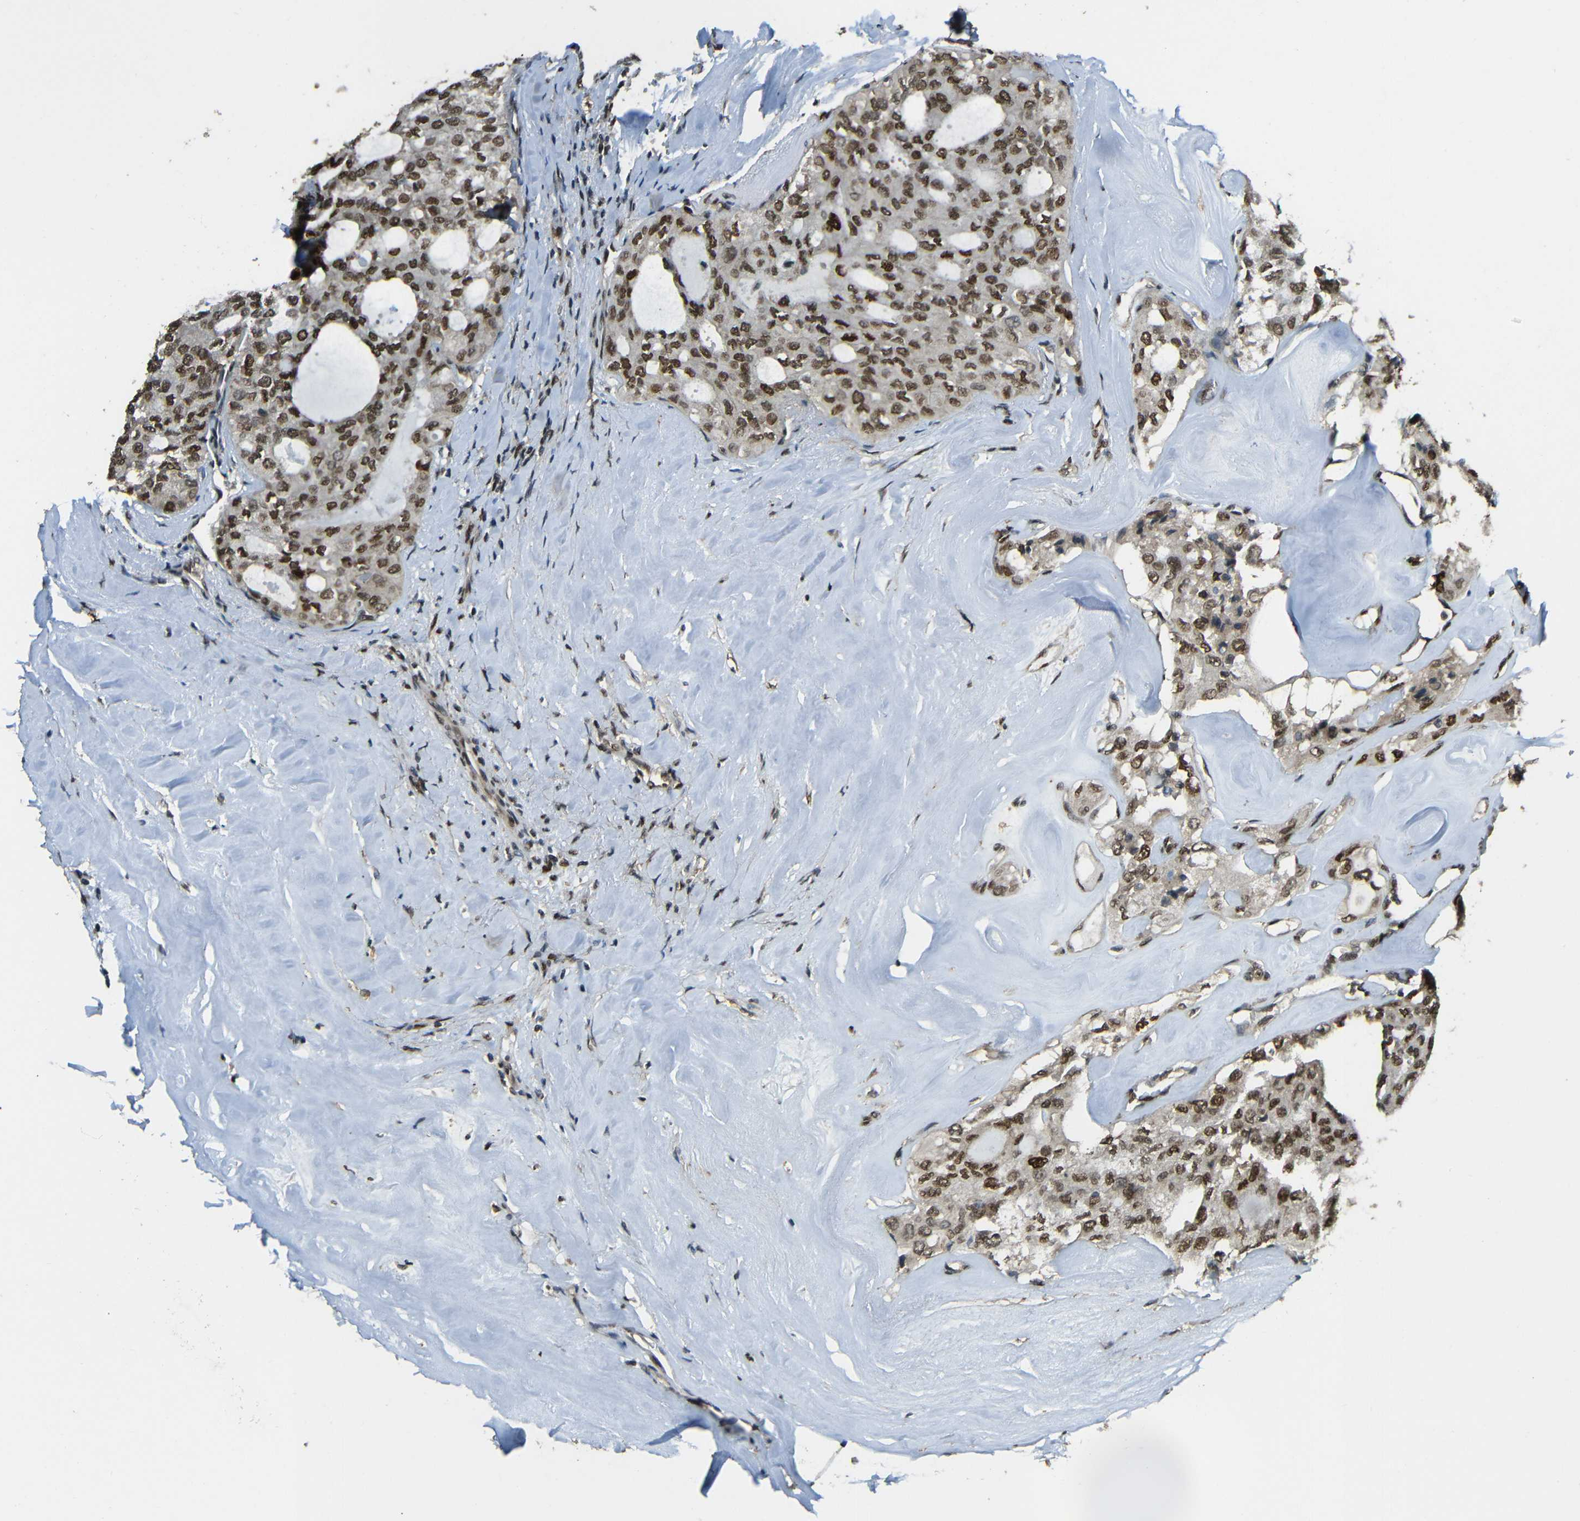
{"staining": {"intensity": "moderate", "quantity": ">75%", "location": "cytoplasmic/membranous,nuclear"}, "tissue": "thyroid cancer", "cell_type": "Tumor cells", "image_type": "cancer", "snomed": [{"axis": "morphology", "description": "Follicular adenoma carcinoma, NOS"}, {"axis": "topography", "description": "Thyroid gland"}], "caption": "Protein expression analysis of human follicular adenoma carcinoma (thyroid) reveals moderate cytoplasmic/membranous and nuclear positivity in approximately >75% of tumor cells. Nuclei are stained in blue.", "gene": "PSIP1", "patient": {"sex": "male", "age": 75}}